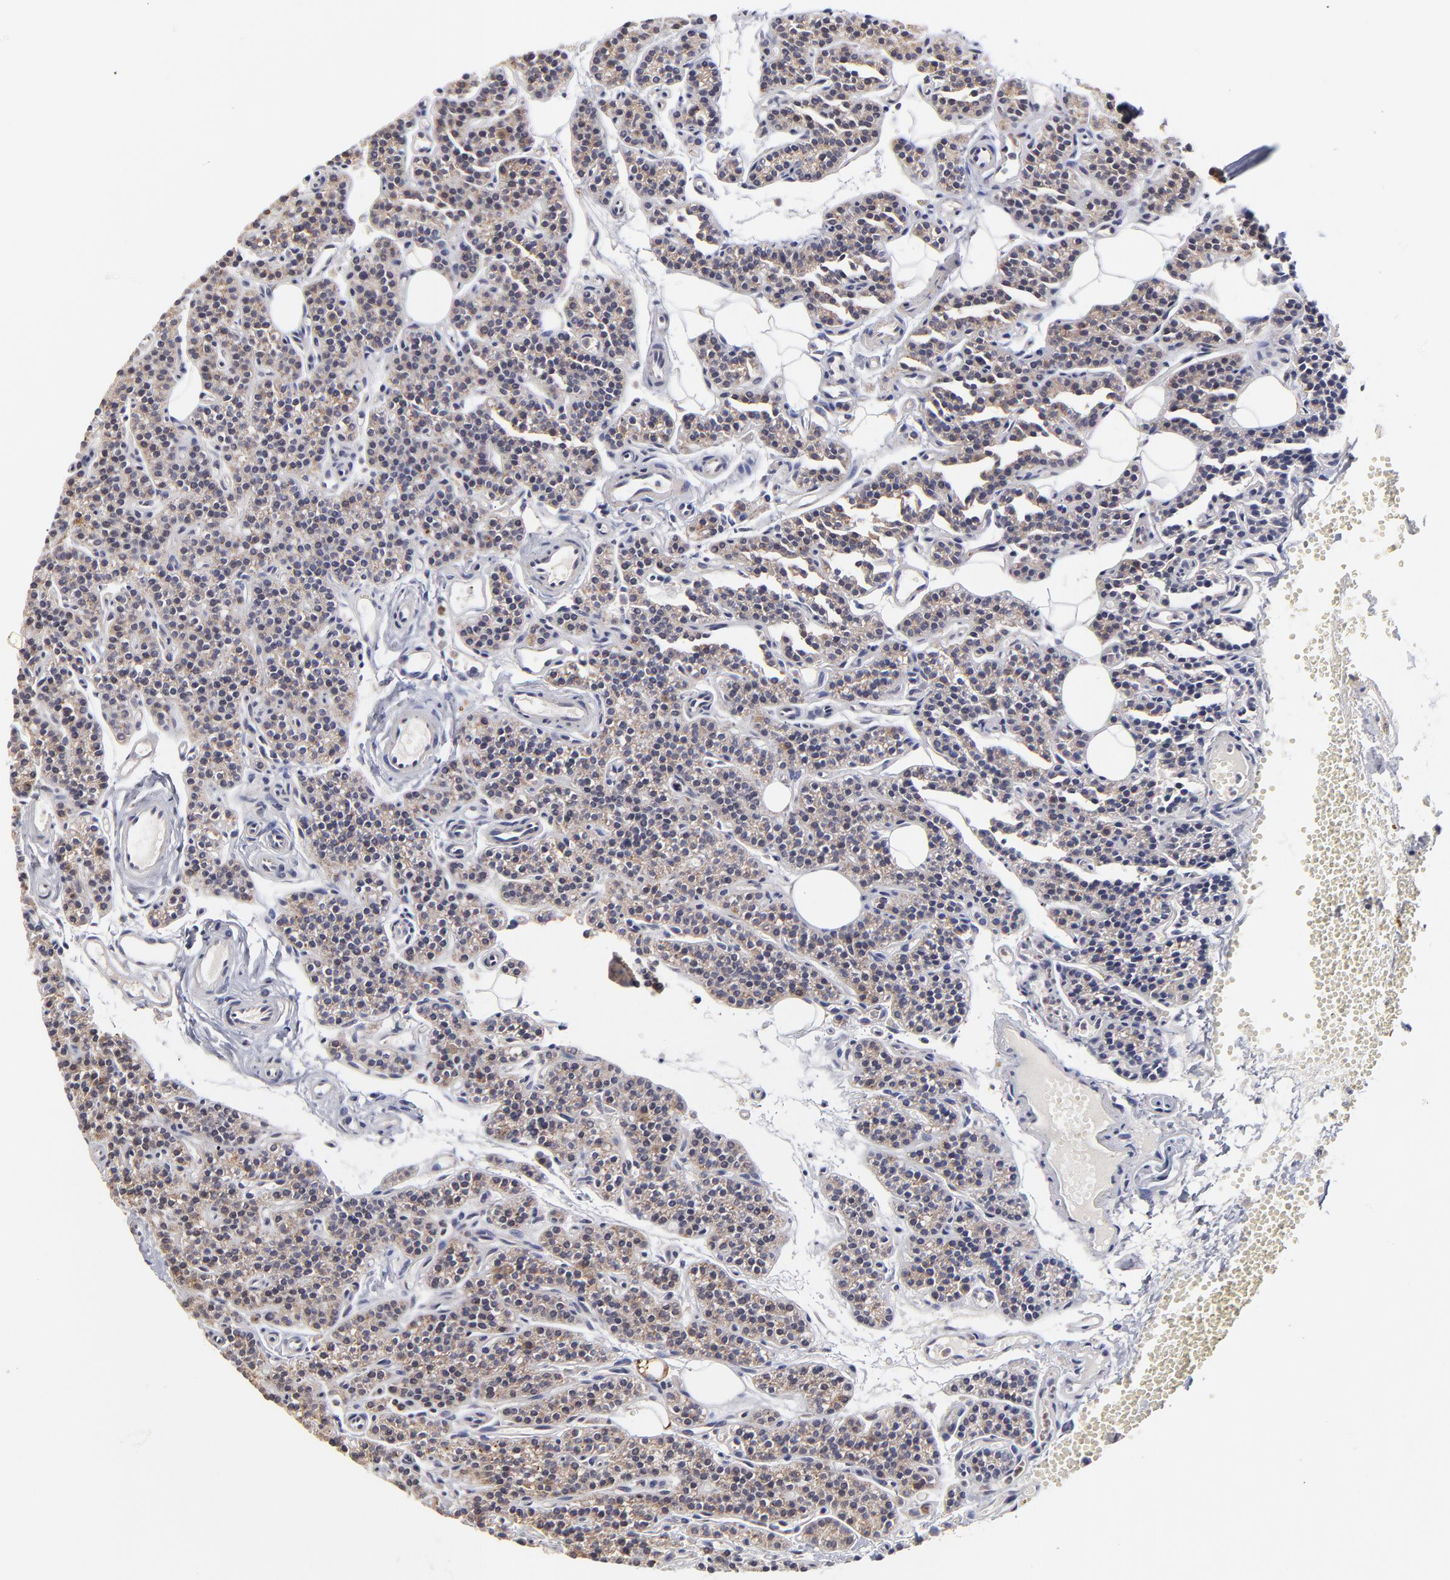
{"staining": {"intensity": "weak", "quantity": ">75%", "location": "cytoplasmic/membranous"}, "tissue": "parathyroid gland", "cell_type": "Glandular cells", "image_type": "normal", "snomed": [{"axis": "morphology", "description": "Normal tissue, NOS"}, {"axis": "topography", "description": "Parathyroid gland"}], "caption": "Immunohistochemistry photomicrograph of unremarkable parathyroid gland: parathyroid gland stained using immunohistochemistry shows low levels of weak protein expression localized specifically in the cytoplasmic/membranous of glandular cells, appearing as a cytoplasmic/membranous brown color.", "gene": "MAP2K7", "patient": {"sex": "male", "age": 25}}